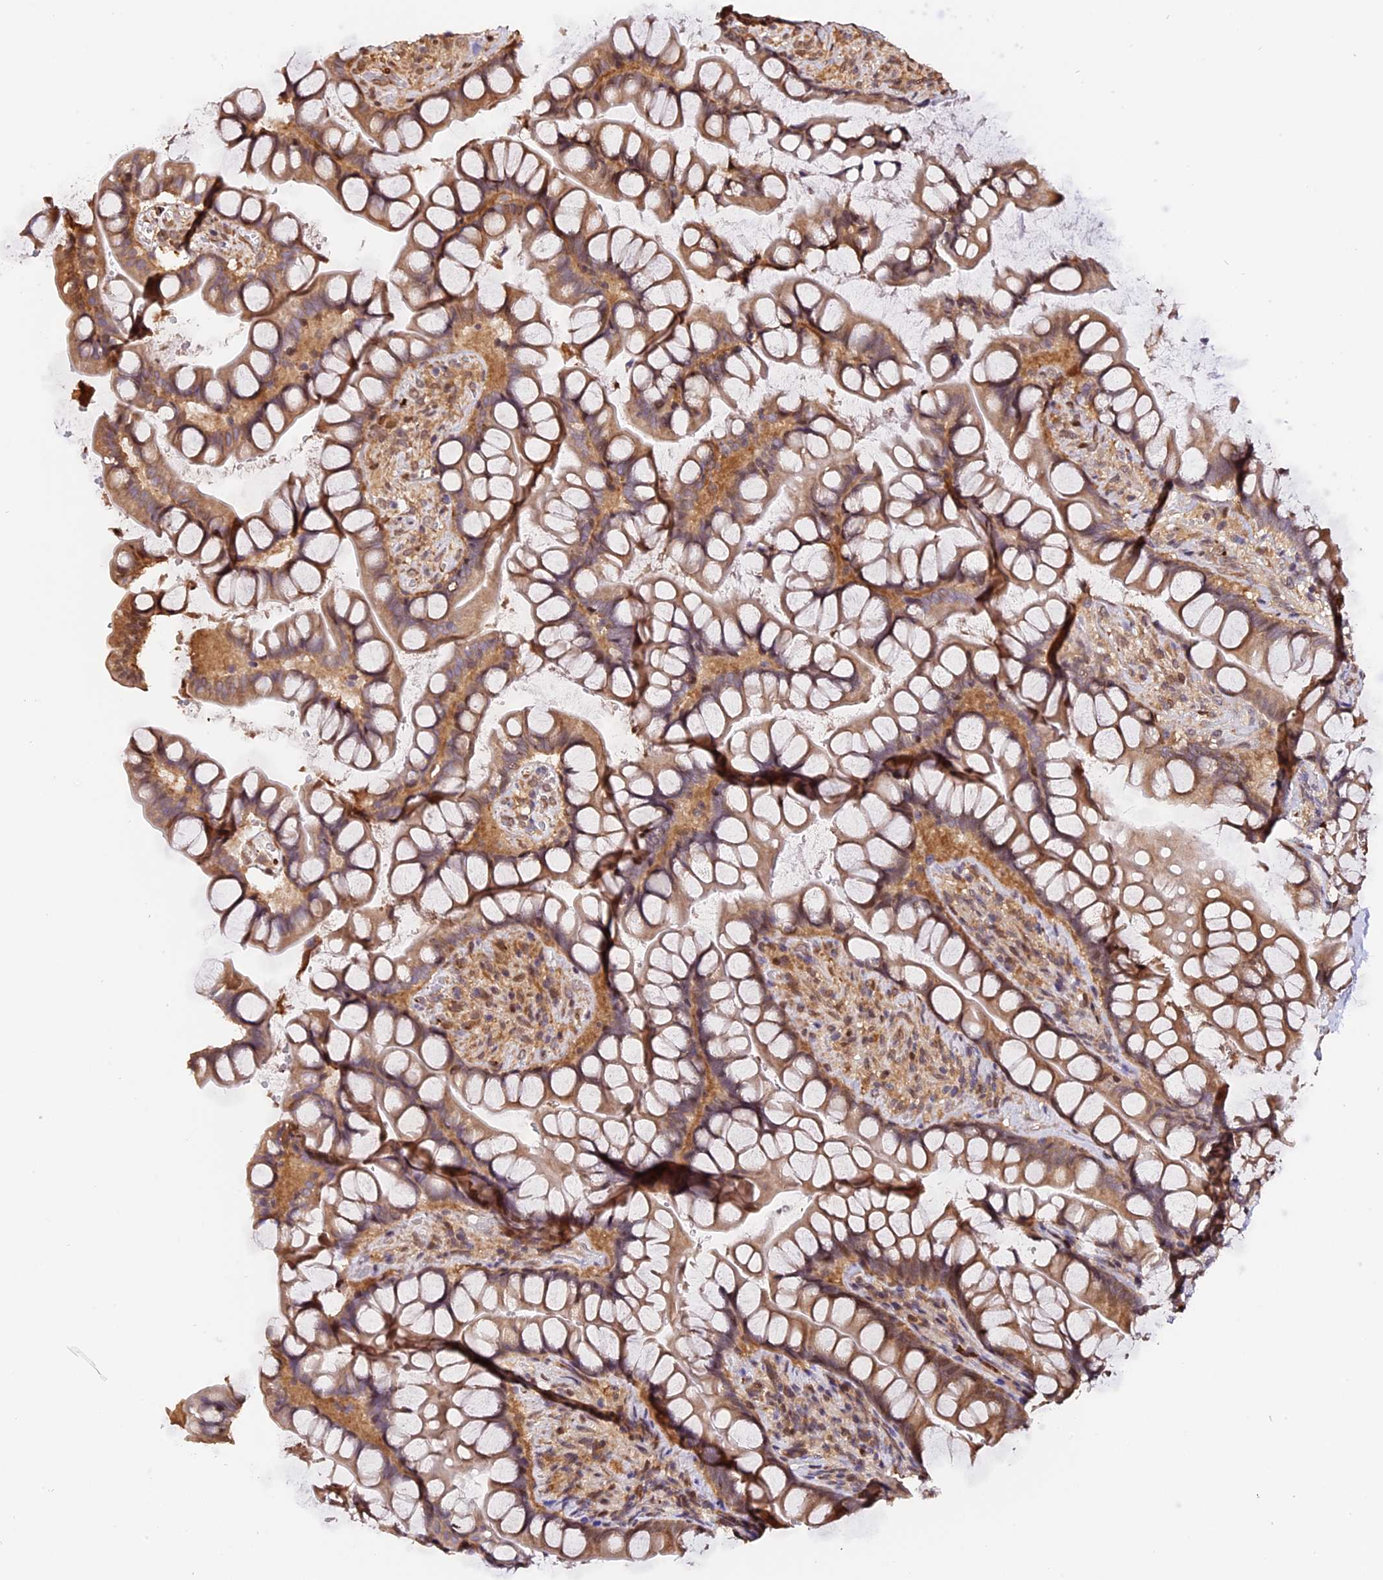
{"staining": {"intensity": "moderate", "quantity": ">75%", "location": "cytoplasmic/membranous"}, "tissue": "small intestine", "cell_type": "Glandular cells", "image_type": "normal", "snomed": [{"axis": "morphology", "description": "Normal tissue, NOS"}, {"axis": "topography", "description": "Small intestine"}], "caption": "Immunohistochemistry (DAB) staining of unremarkable human small intestine reveals moderate cytoplasmic/membranous protein positivity in approximately >75% of glandular cells. (Stains: DAB in brown, nuclei in blue, Microscopy: brightfield microscopy at high magnification).", "gene": "HERPUD1", "patient": {"sex": "male", "age": 70}}